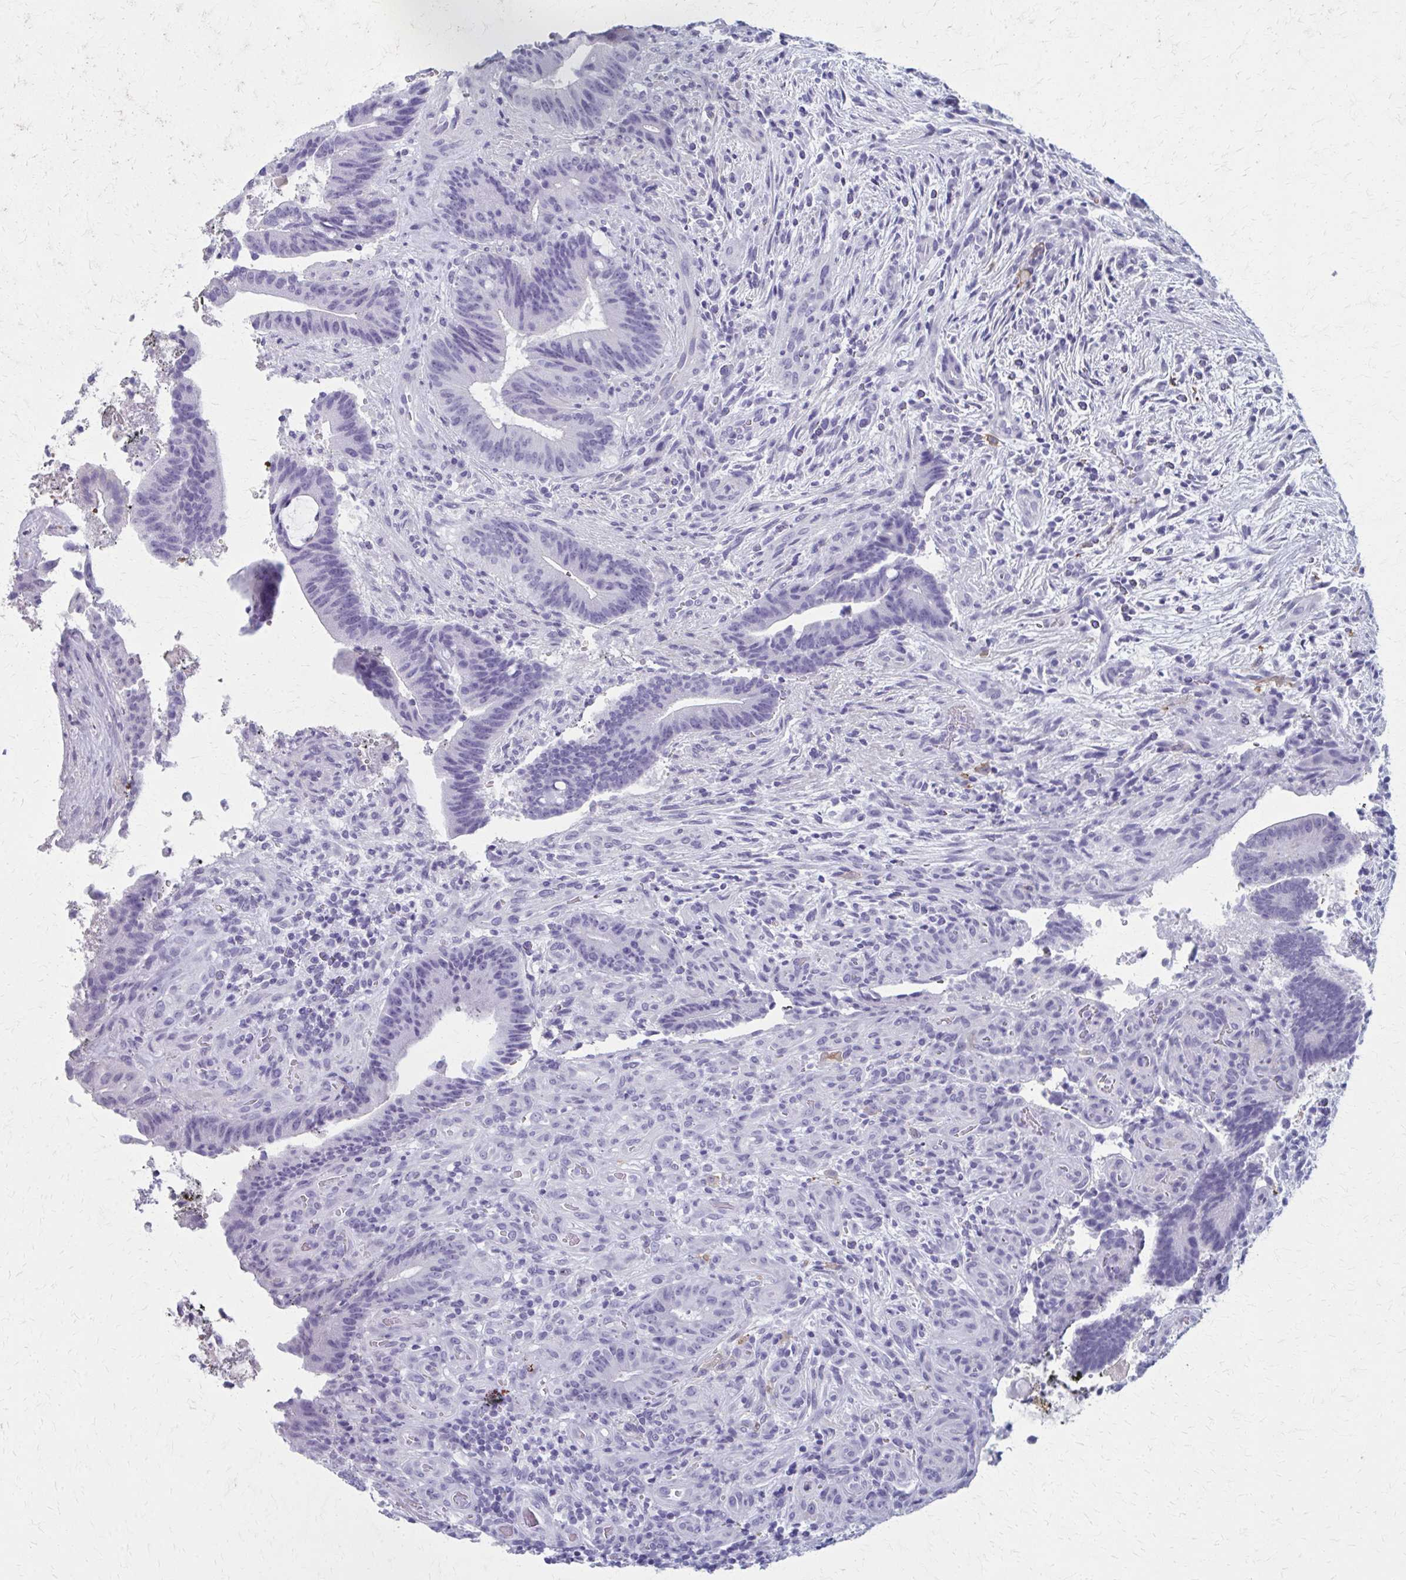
{"staining": {"intensity": "negative", "quantity": "none", "location": "none"}, "tissue": "colorectal cancer", "cell_type": "Tumor cells", "image_type": "cancer", "snomed": [{"axis": "morphology", "description": "Adenocarcinoma, NOS"}, {"axis": "topography", "description": "Colon"}], "caption": "The immunohistochemistry micrograph has no significant expression in tumor cells of colorectal cancer (adenocarcinoma) tissue.", "gene": "MPLKIP", "patient": {"sex": "female", "age": 43}}